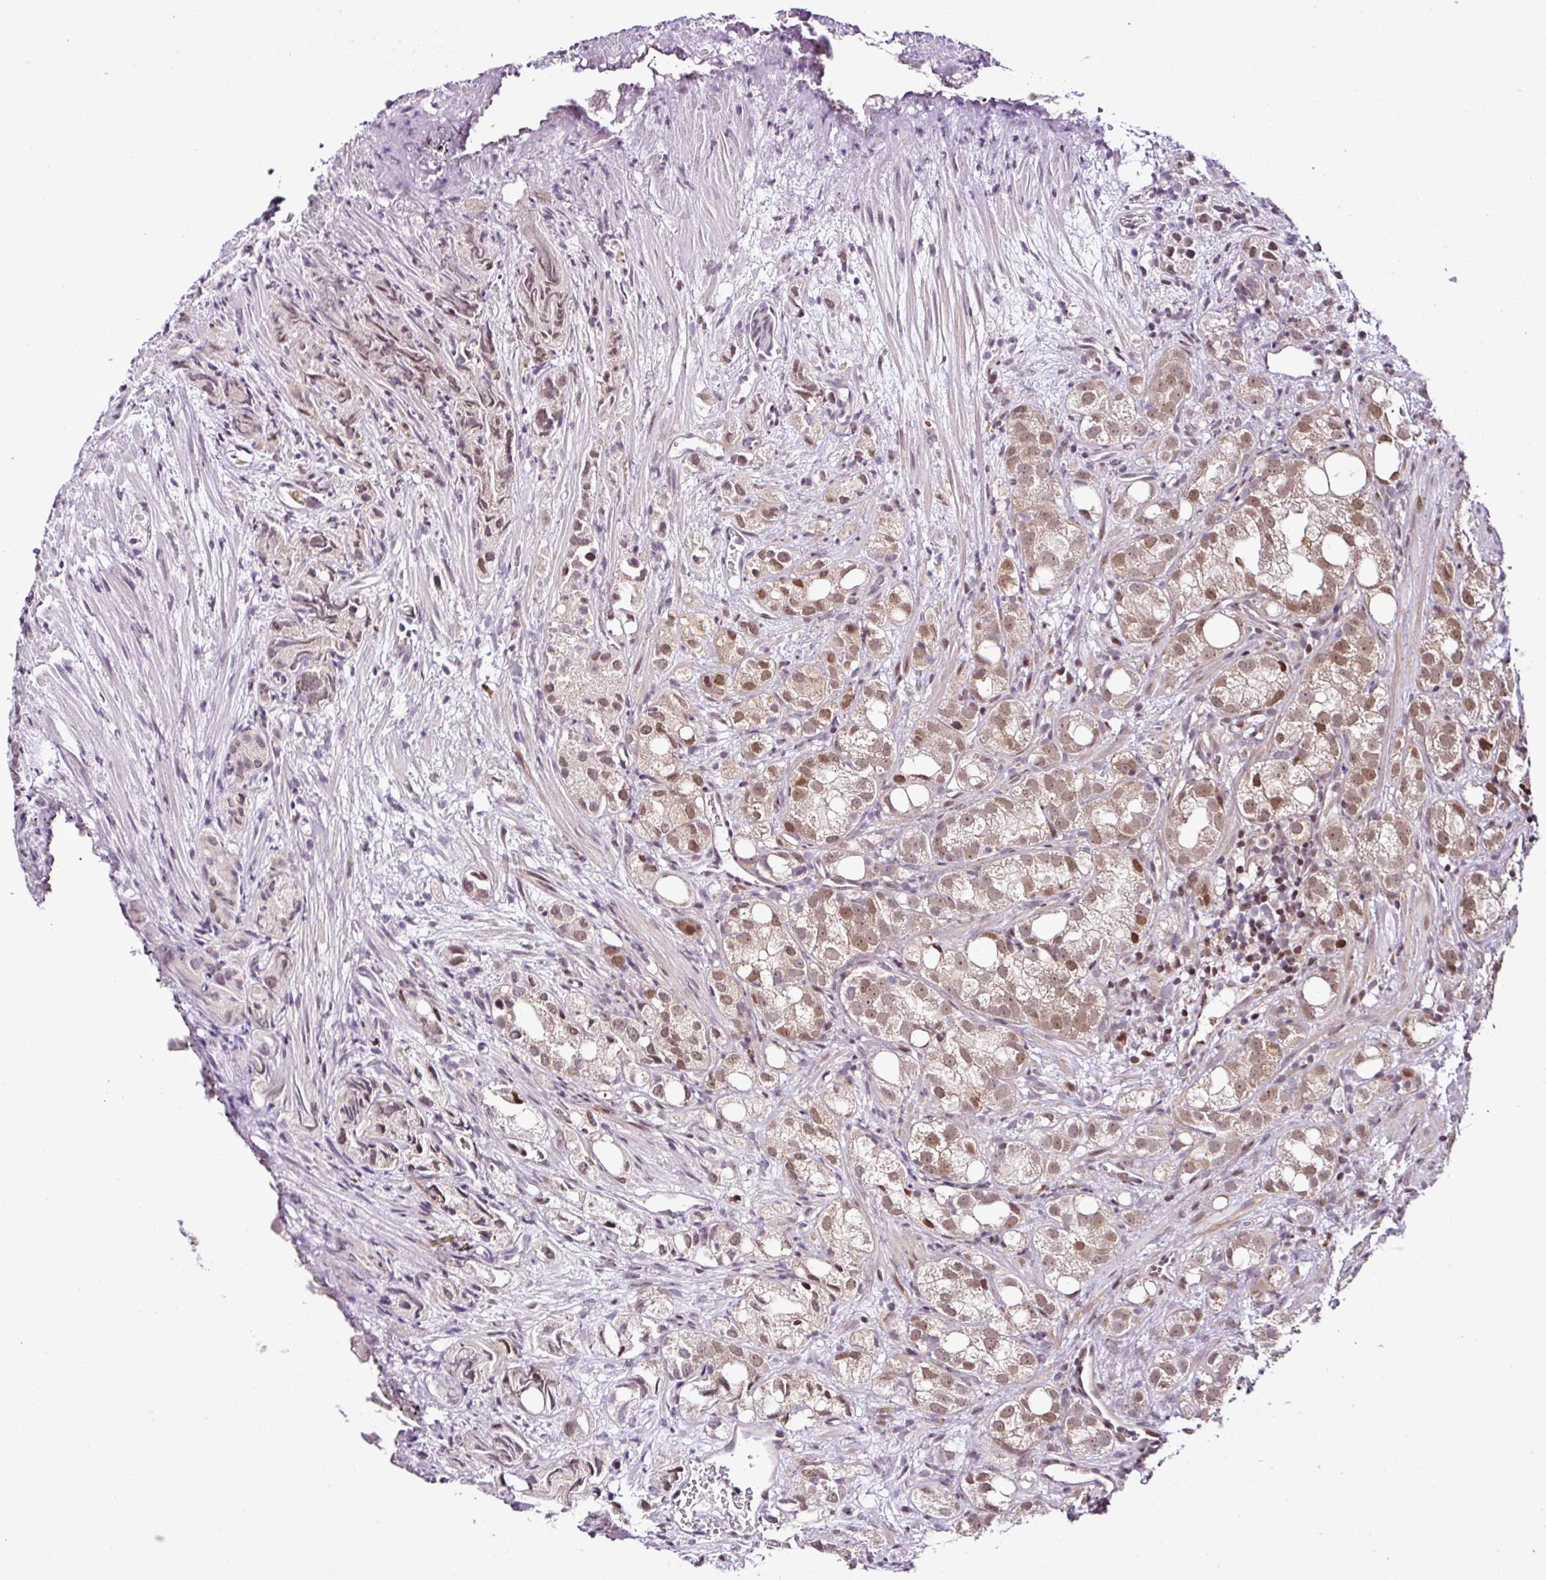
{"staining": {"intensity": "weak", "quantity": ">75%", "location": "nuclear"}, "tissue": "prostate cancer", "cell_type": "Tumor cells", "image_type": "cancer", "snomed": [{"axis": "morphology", "description": "Adenocarcinoma, High grade"}, {"axis": "topography", "description": "Prostate"}], "caption": "Approximately >75% of tumor cells in prostate cancer (adenocarcinoma (high-grade)) reveal weak nuclear protein staining as visualized by brown immunohistochemical staining.", "gene": "COPRS", "patient": {"sex": "male", "age": 82}}